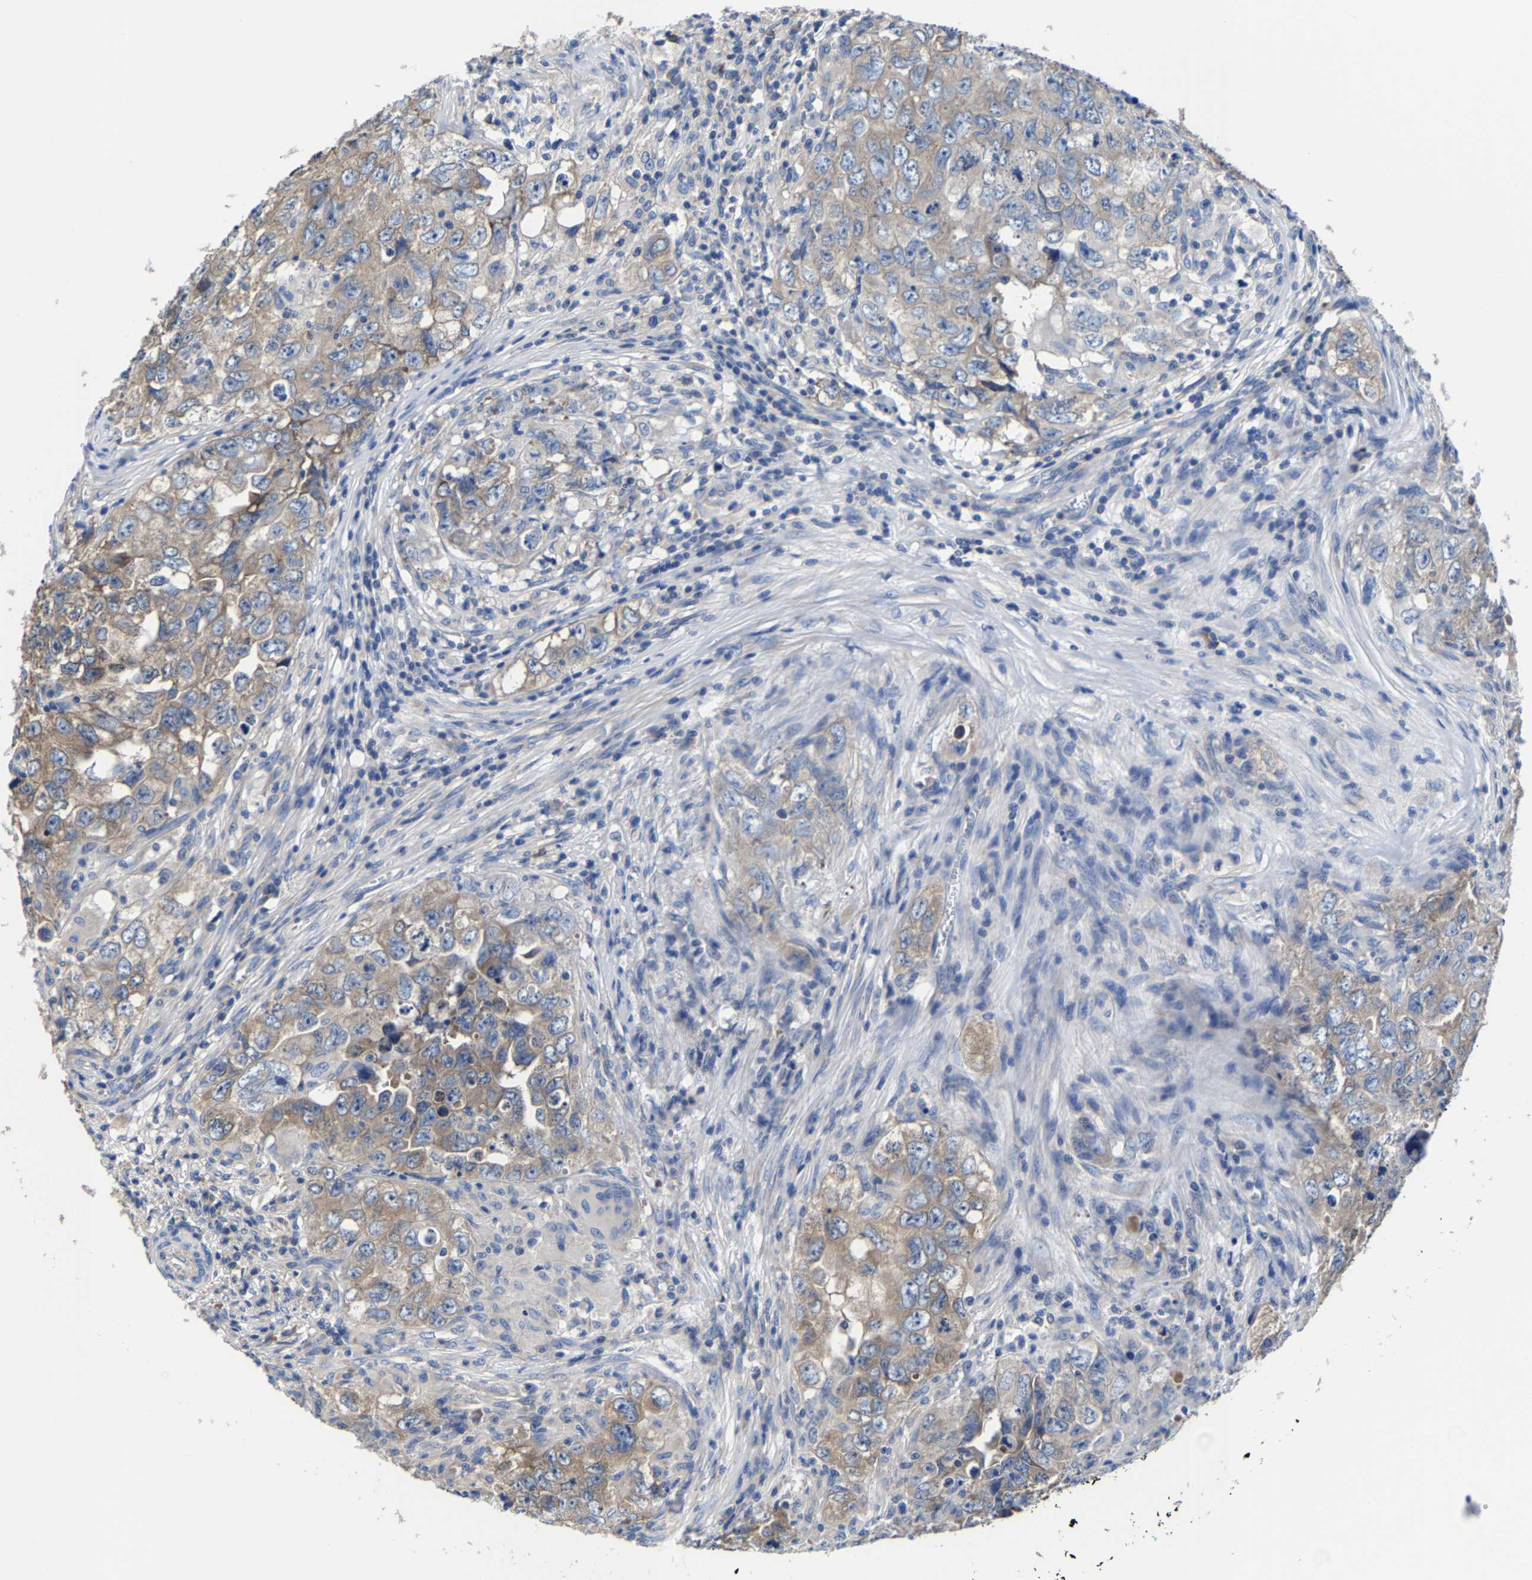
{"staining": {"intensity": "weak", "quantity": ">75%", "location": "cytoplasmic/membranous"}, "tissue": "testis cancer", "cell_type": "Tumor cells", "image_type": "cancer", "snomed": [{"axis": "morphology", "description": "Seminoma, NOS"}, {"axis": "morphology", "description": "Carcinoma, Embryonal, NOS"}, {"axis": "topography", "description": "Testis"}], "caption": "Protein staining shows weak cytoplasmic/membranous staining in about >75% of tumor cells in testis cancer (embryonal carcinoma).", "gene": "SRPK2", "patient": {"sex": "male", "age": 43}}